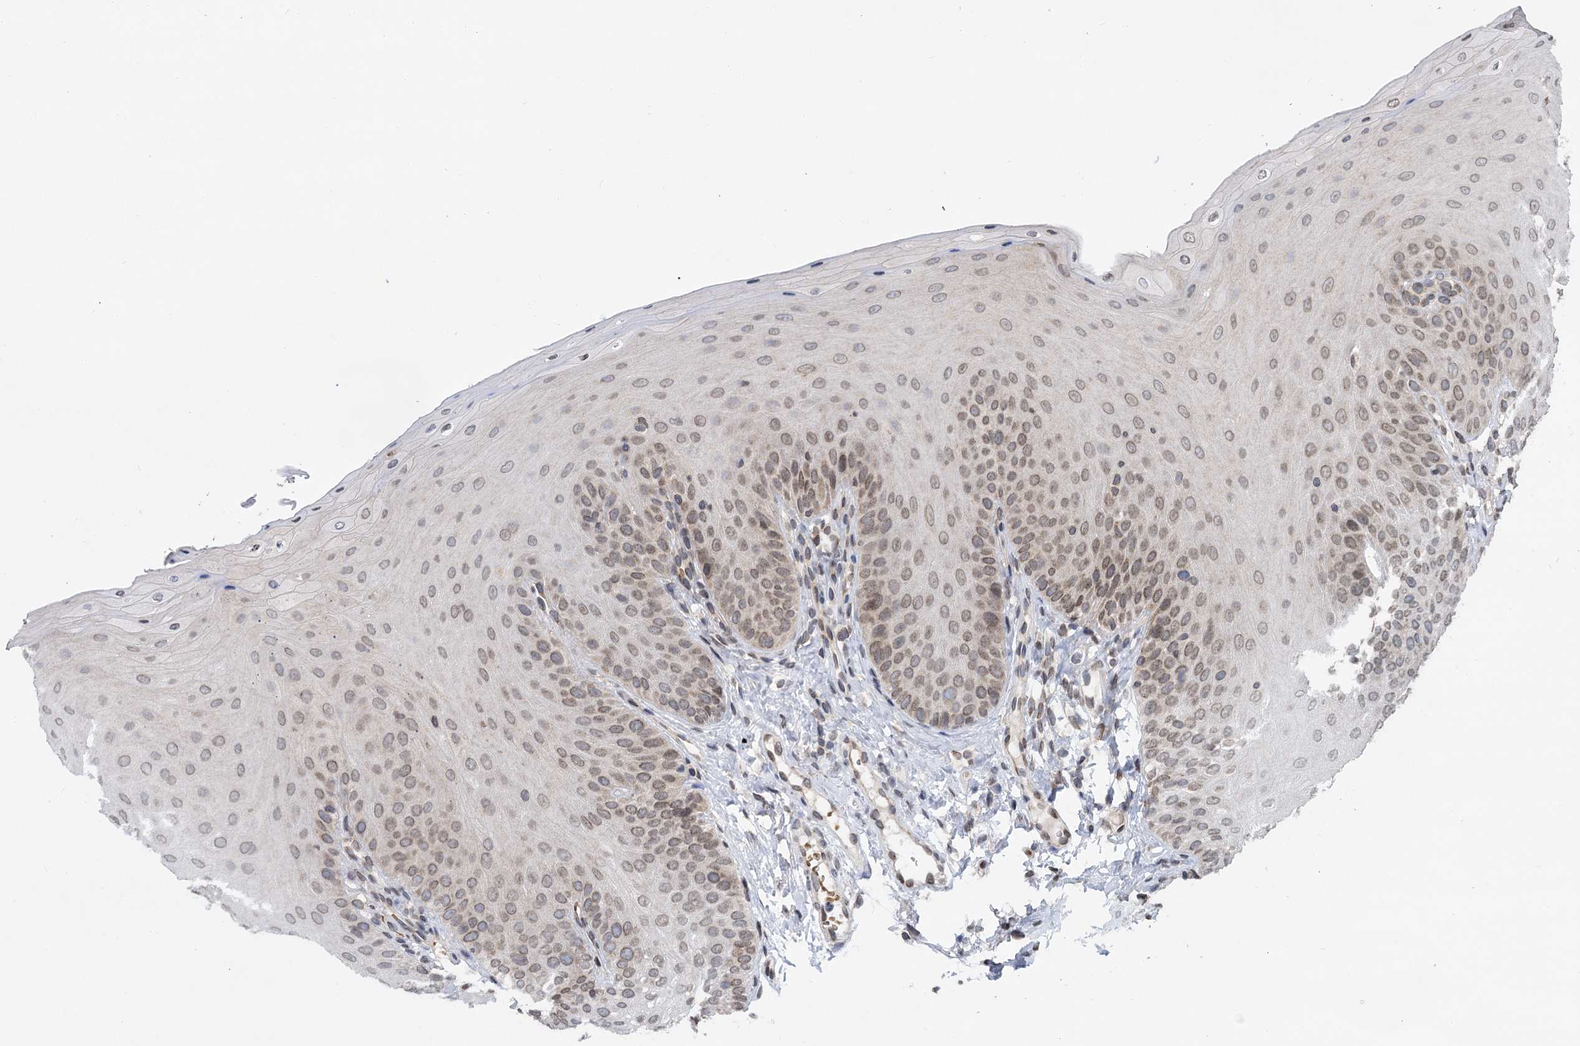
{"staining": {"intensity": "weak", "quantity": ">75%", "location": "cytoplasmic/membranous,nuclear"}, "tissue": "oral mucosa", "cell_type": "Squamous epithelial cells", "image_type": "normal", "snomed": [{"axis": "morphology", "description": "Normal tissue, NOS"}, {"axis": "topography", "description": "Oral tissue"}], "caption": "The micrograph demonstrates immunohistochemical staining of benign oral mucosa. There is weak cytoplasmic/membranous,nuclear staining is identified in about >75% of squamous epithelial cells.", "gene": "MESD", "patient": {"sex": "female", "age": 68}}